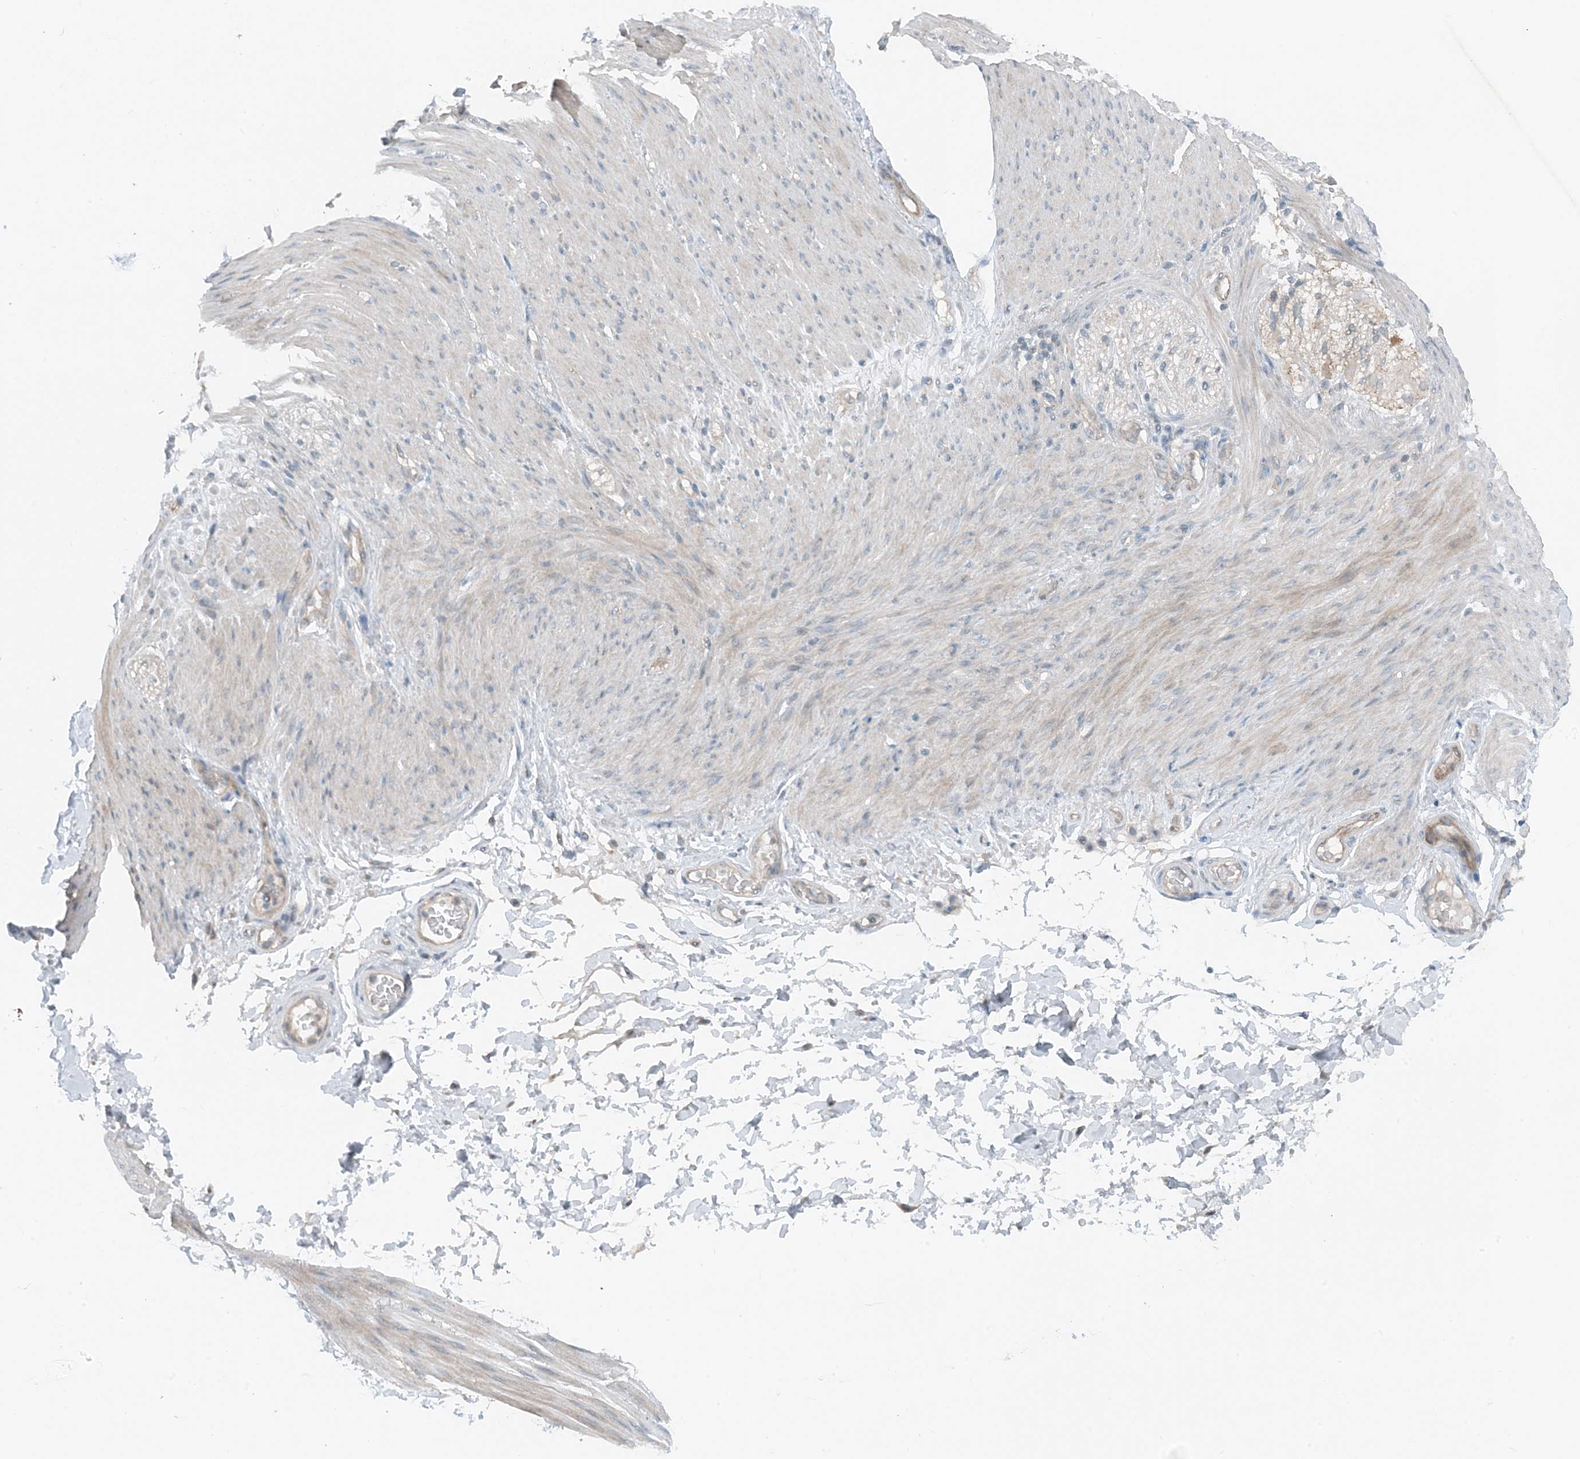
{"staining": {"intensity": "negative", "quantity": "none", "location": "none"}, "tissue": "adipose tissue", "cell_type": "Adipocytes", "image_type": "normal", "snomed": [{"axis": "morphology", "description": "Normal tissue, NOS"}, {"axis": "topography", "description": "Colon"}, {"axis": "topography", "description": "Peripheral nerve tissue"}], "caption": "Photomicrograph shows no significant protein staining in adipocytes of normal adipose tissue.", "gene": "MITD1", "patient": {"sex": "female", "age": 61}}